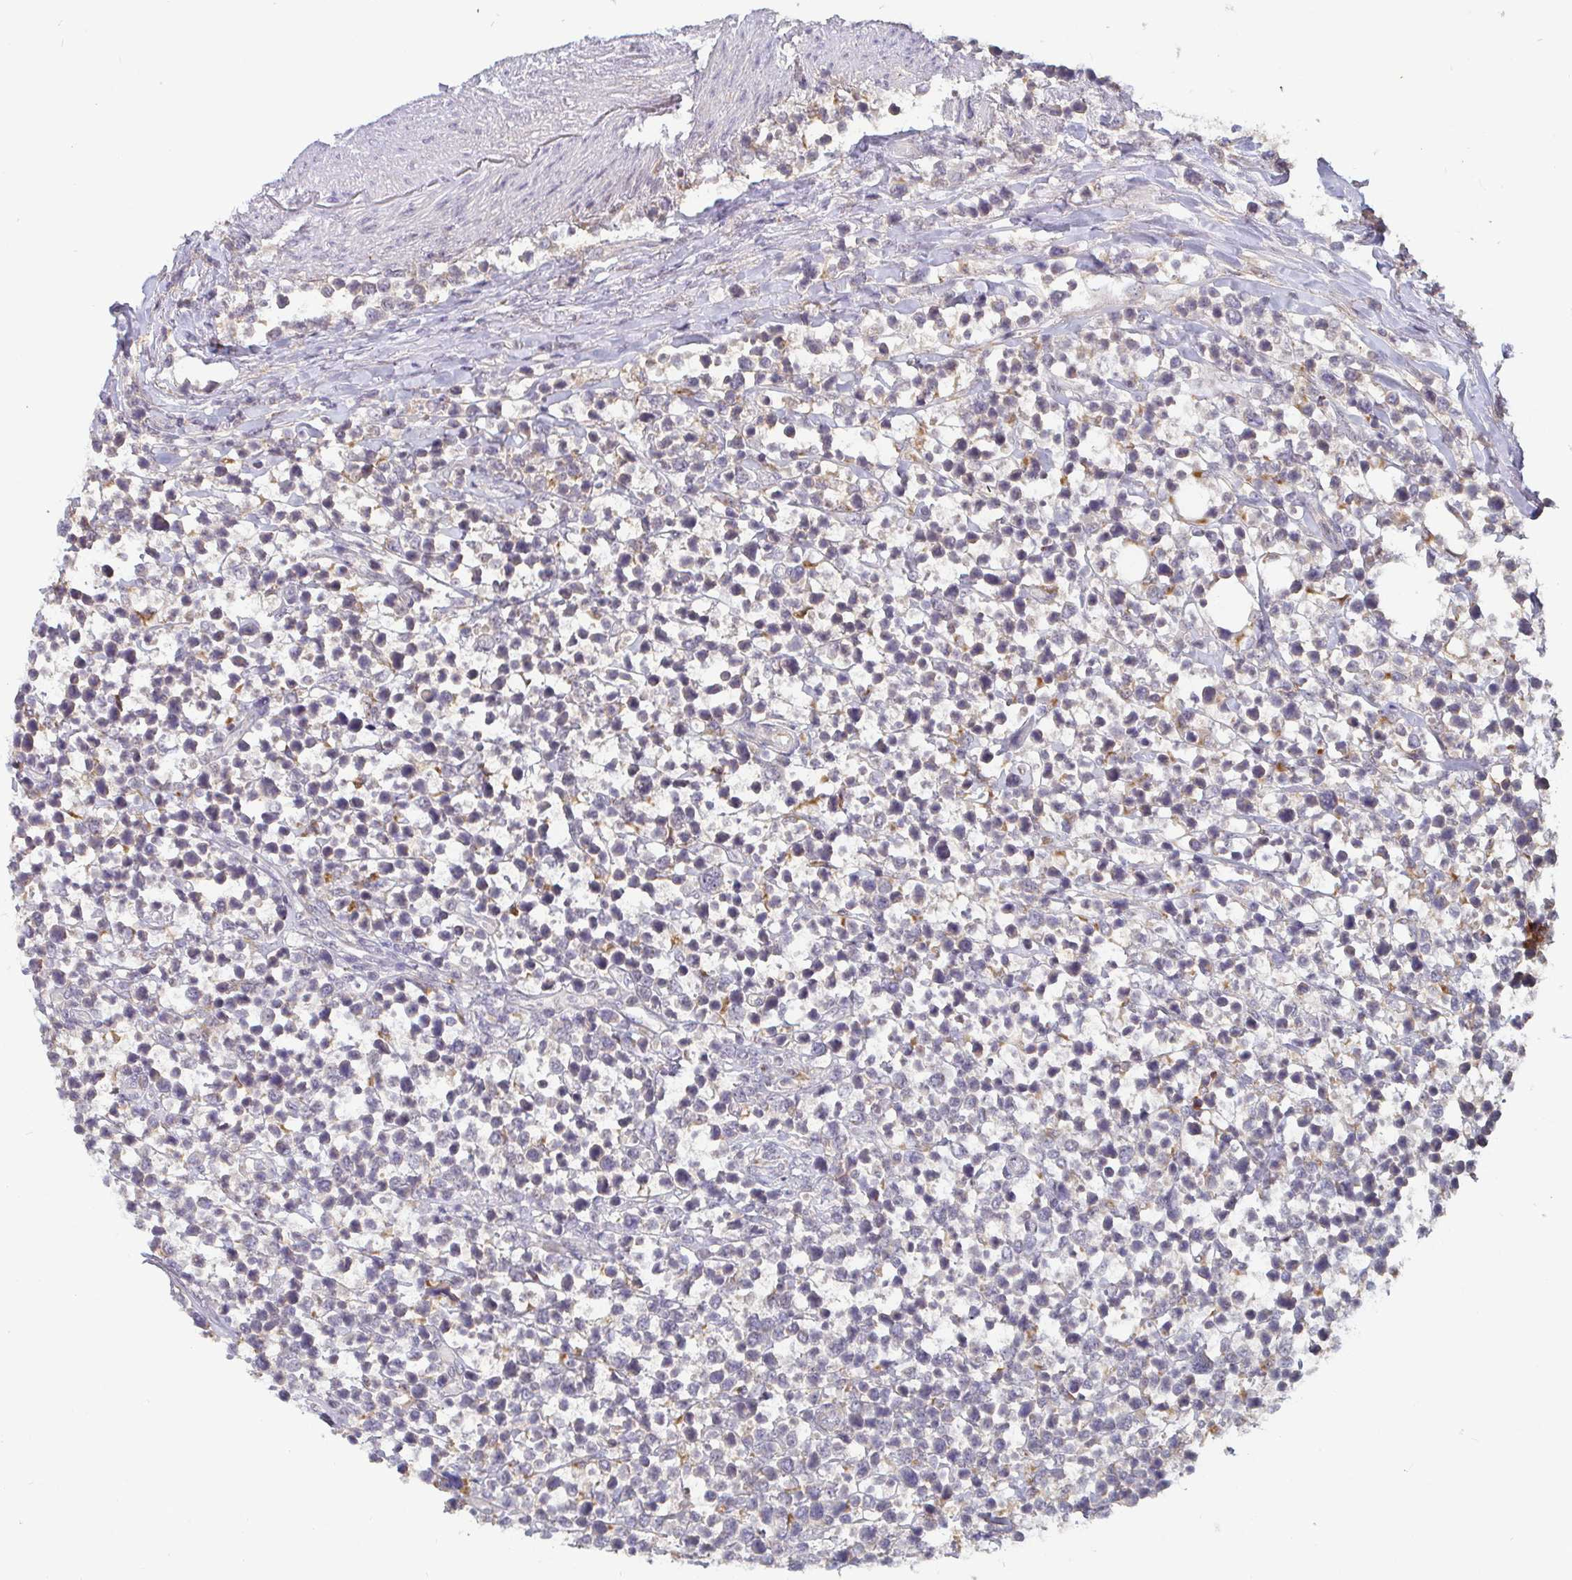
{"staining": {"intensity": "negative", "quantity": "none", "location": "none"}, "tissue": "lymphoma", "cell_type": "Tumor cells", "image_type": "cancer", "snomed": [{"axis": "morphology", "description": "Malignant lymphoma, non-Hodgkin's type, High grade"}, {"axis": "topography", "description": "Soft tissue"}], "caption": "Tumor cells are negative for protein expression in human malignant lymphoma, non-Hodgkin's type (high-grade).", "gene": "CDH18", "patient": {"sex": "female", "age": 56}}